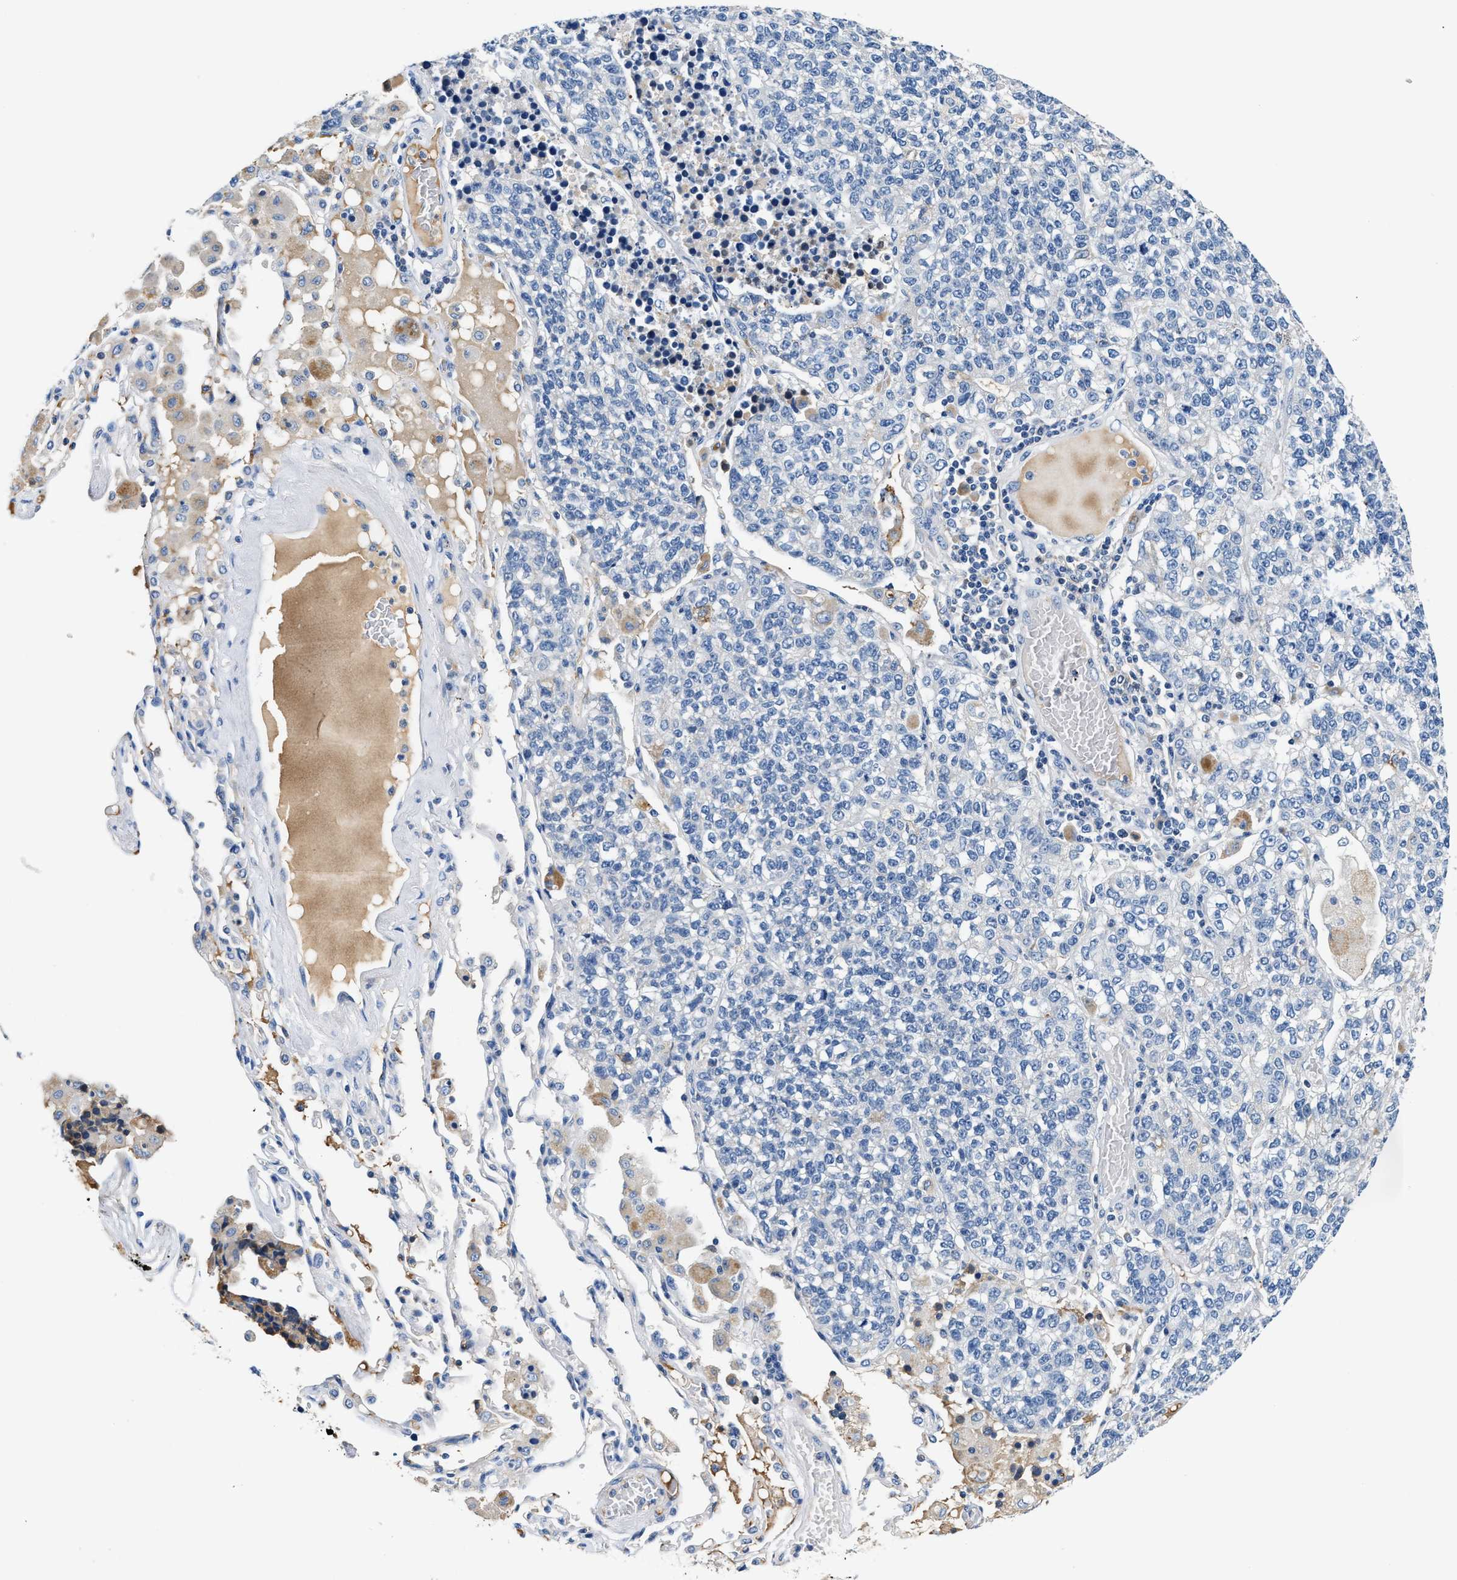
{"staining": {"intensity": "negative", "quantity": "none", "location": "none"}, "tissue": "lung cancer", "cell_type": "Tumor cells", "image_type": "cancer", "snomed": [{"axis": "morphology", "description": "Adenocarcinoma, NOS"}, {"axis": "topography", "description": "Lung"}], "caption": "Immunohistochemistry (IHC) of lung cancer reveals no expression in tumor cells.", "gene": "TUT7", "patient": {"sex": "male", "age": 49}}